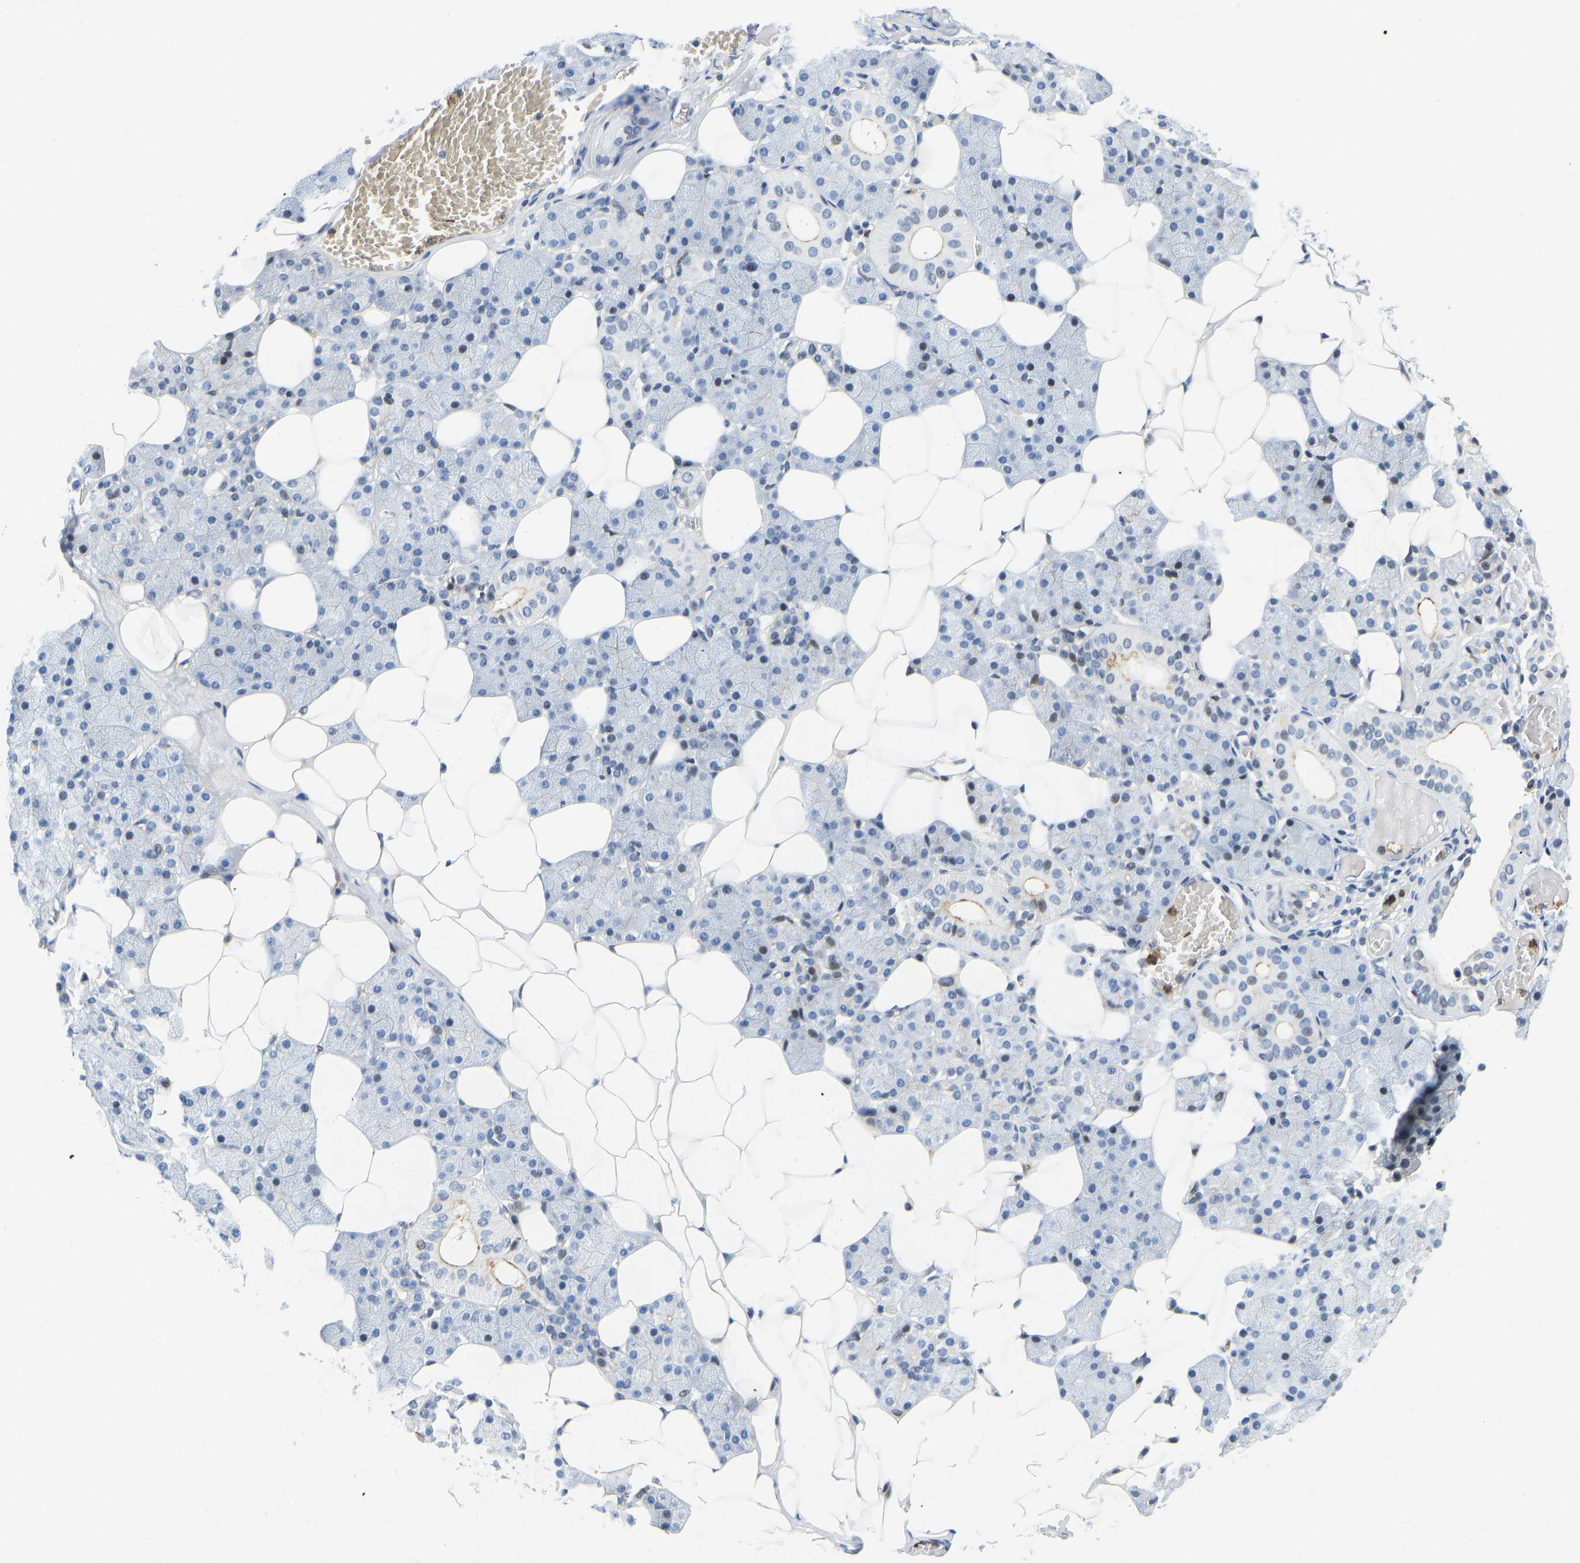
{"staining": {"intensity": "moderate", "quantity": "<25%", "location": "nuclear"}, "tissue": "salivary gland", "cell_type": "Glandular cells", "image_type": "normal", "snomed": [{"axis": "morphology", "description": "Normal tissue, NOS"}, {"axis": "topography", "description": "Salivary gland"}], "caption": "Protein expression analysis of benign salivary gland shows moderate nuclear staining in about <25% of glandular cells.", "gene": "HDAC5", "patient": {"sex": "female", "age": 33}}